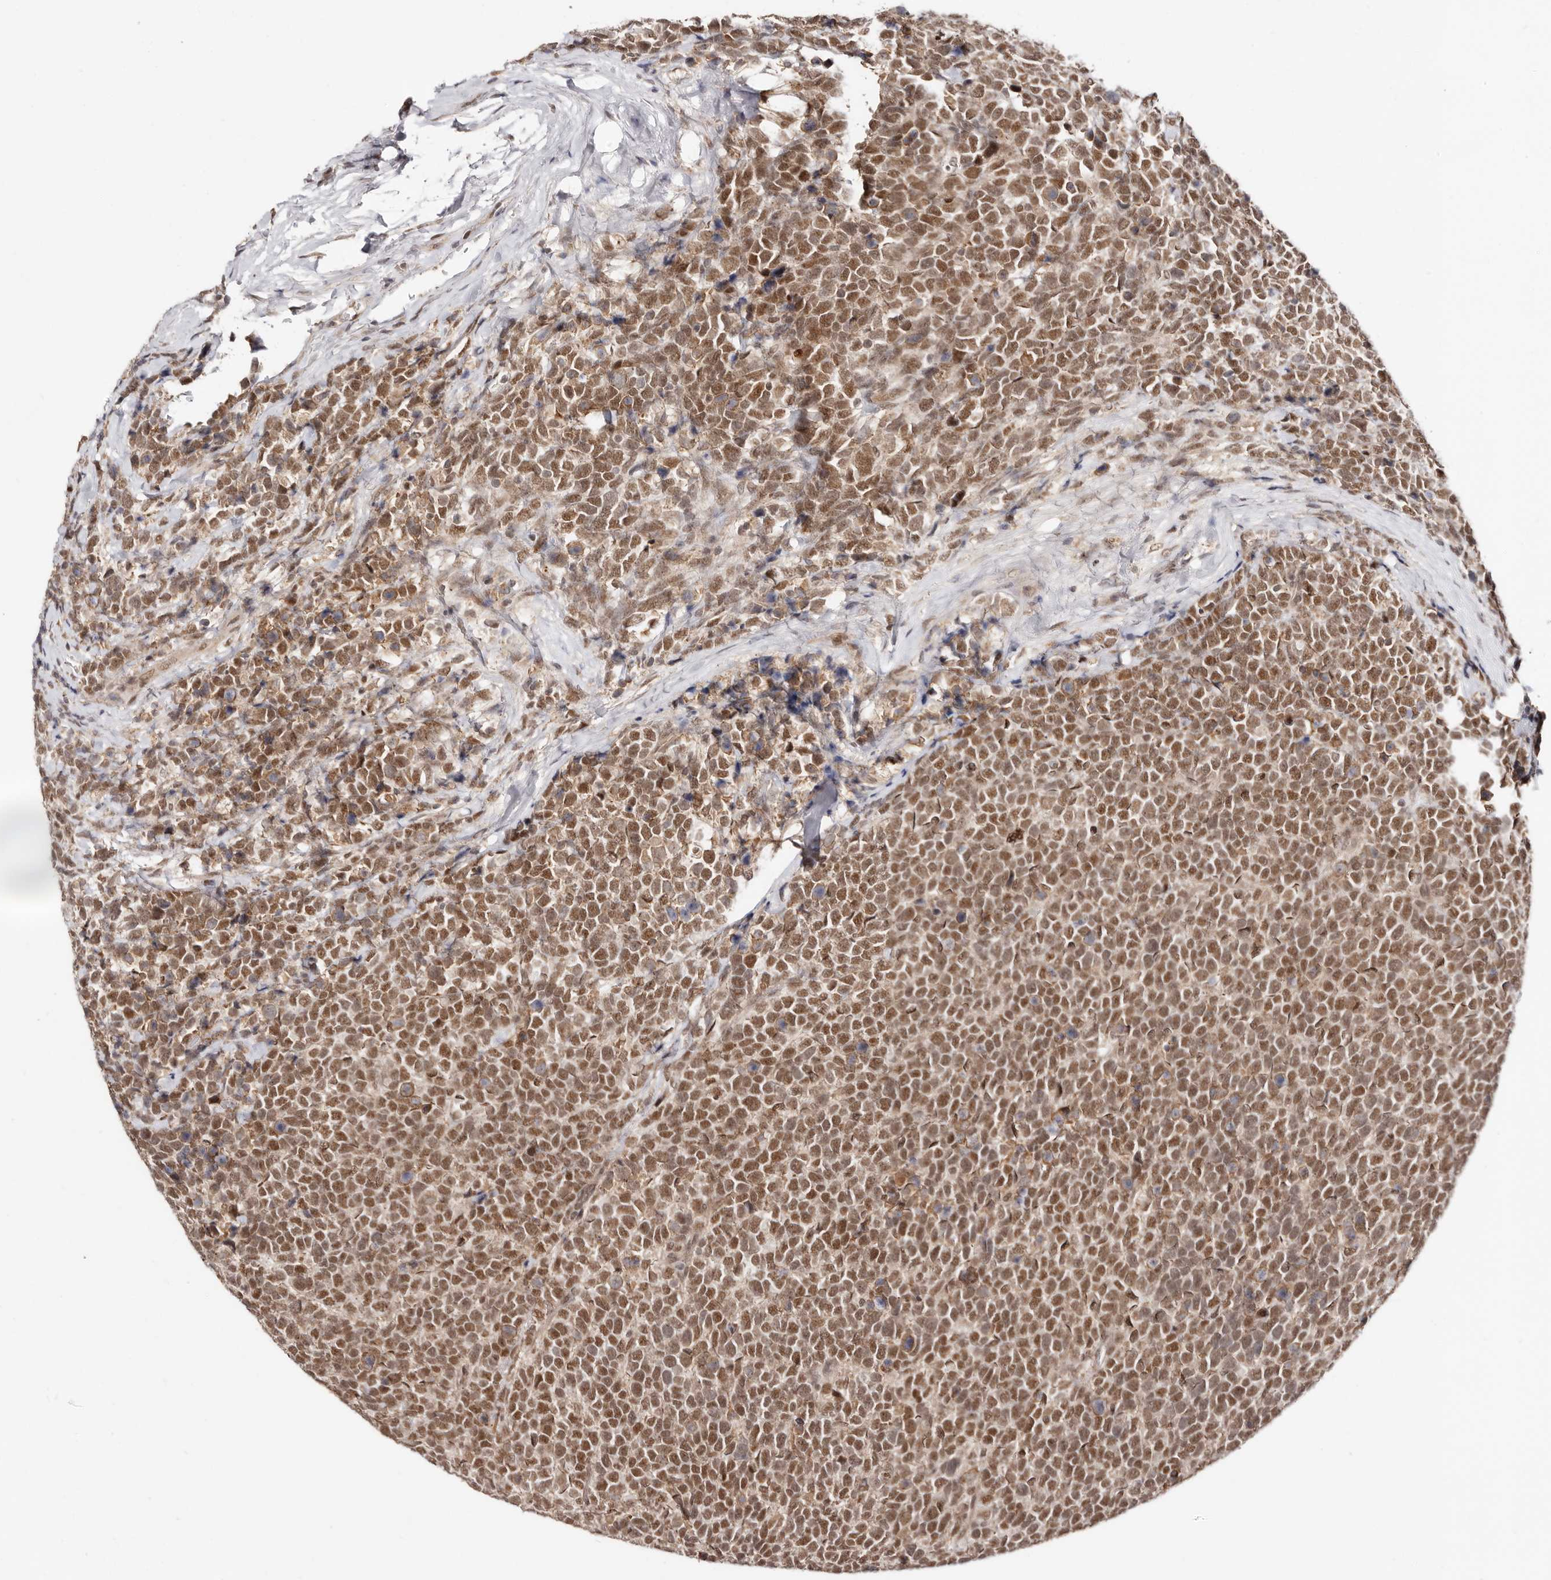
{"staining": {"intensity": "moderate", "quantity": ">75%", "location": "nuclear"}, "tissue": "urothelial cancer", "cell_type": "Tumor cells", "image_type": "cancer", "snomed": [{"axis": "morphology", "description": "Urothelial carcinoma, High grade"}, {"axis": "topography", "description": "Urinary bladder"}], "caption": "Urothelial cancer stained with a protein marker reveals moderate staining in tumor cells.", "gene": "MED8", "patient": {"sex": "female", "age": 82}}